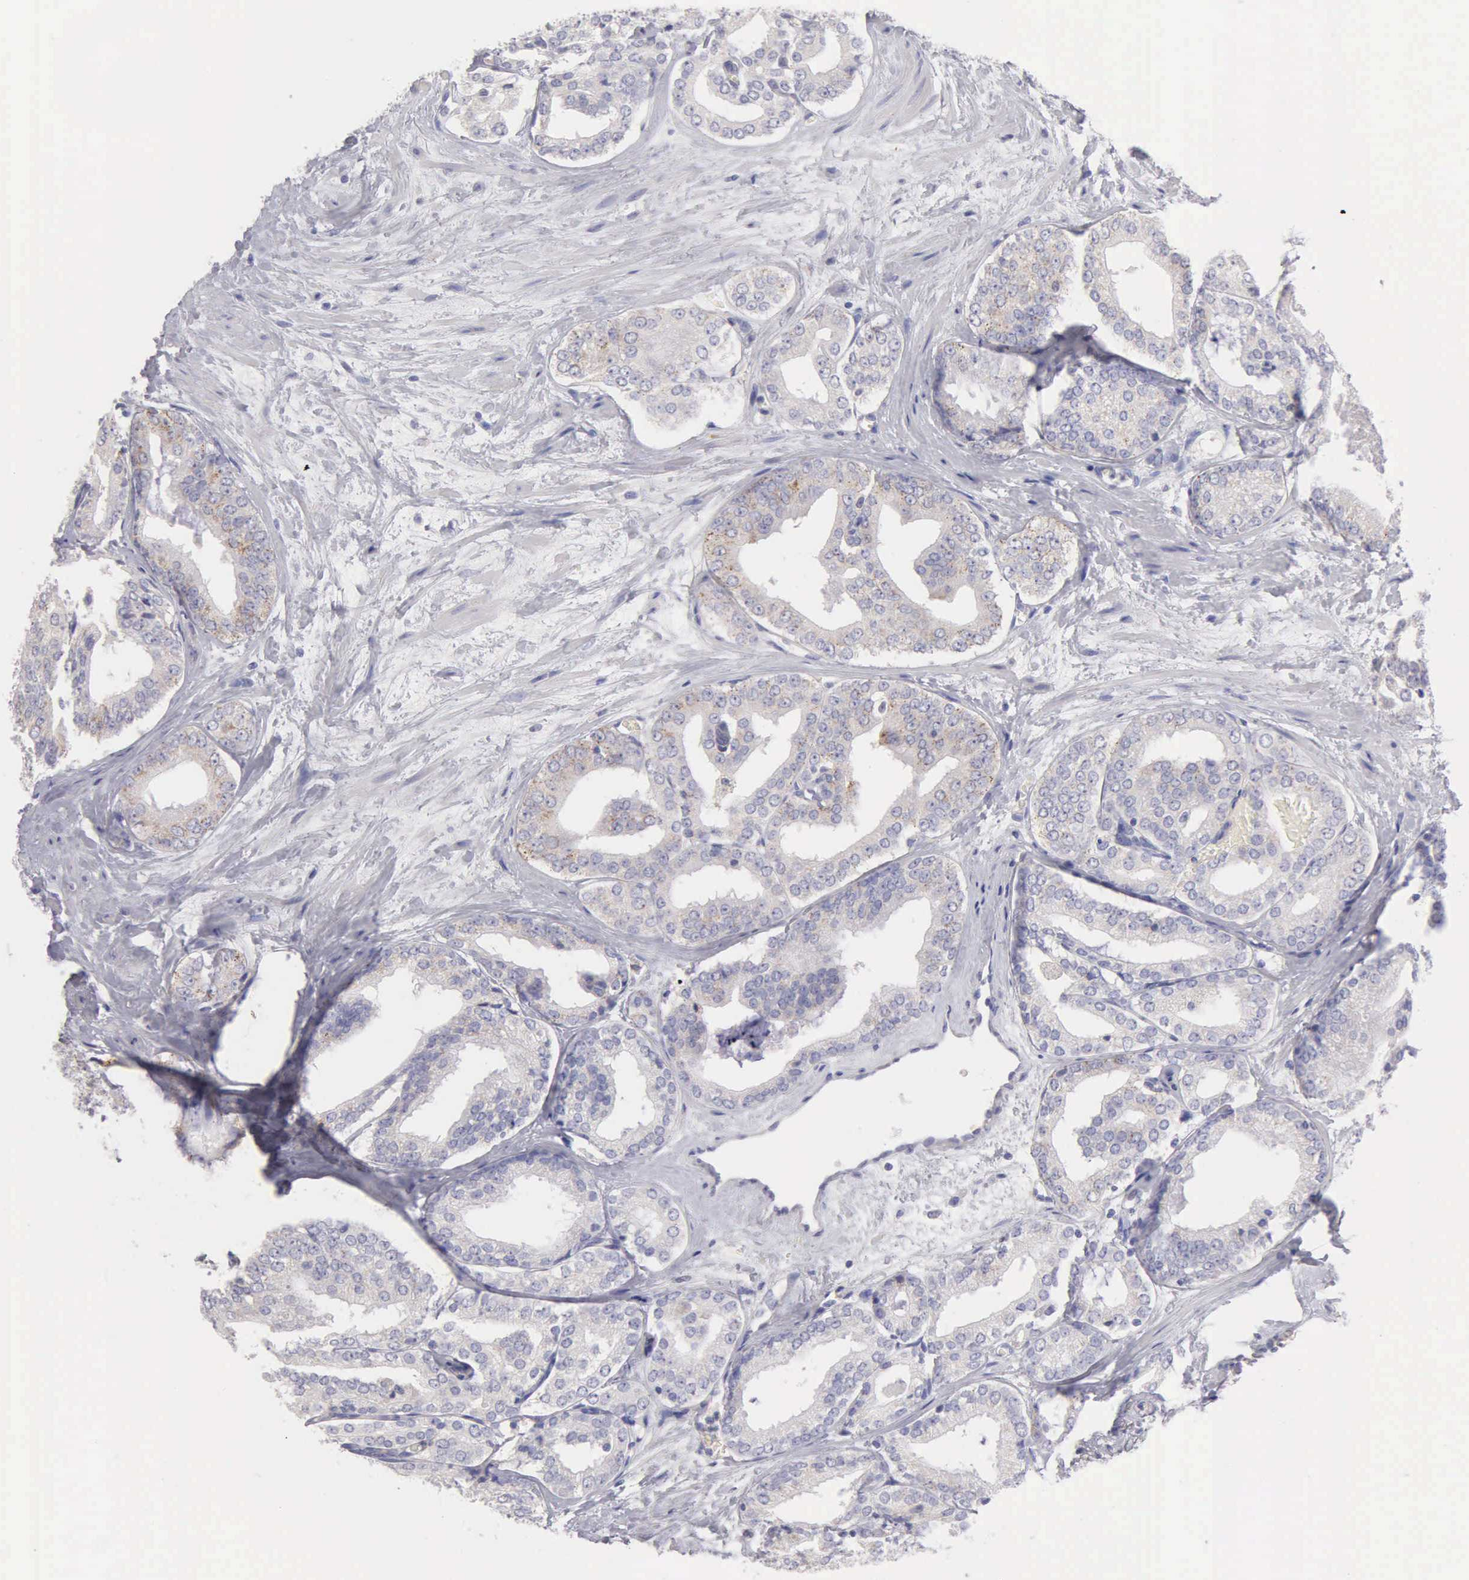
{"staining": {"intensity": "weak", "quantity": "<25%", "location": "cytoplasmic/membranous"}, "tissue": "prostate cancer", "cell_type": "Tumor cells", "image_type": "cancer", "snomed": [{"axis": "morphology", "description": "Adenocarcinoma, Medium grade"}, {"axis": "topography", "description": "Prostate"}], "caption": "Tumor cells show no significant protein positivity in prostate cancer (medium-grade adenocarcinoma).", "gene": "APP", "patient": {"sex": "male", "age": 79}}